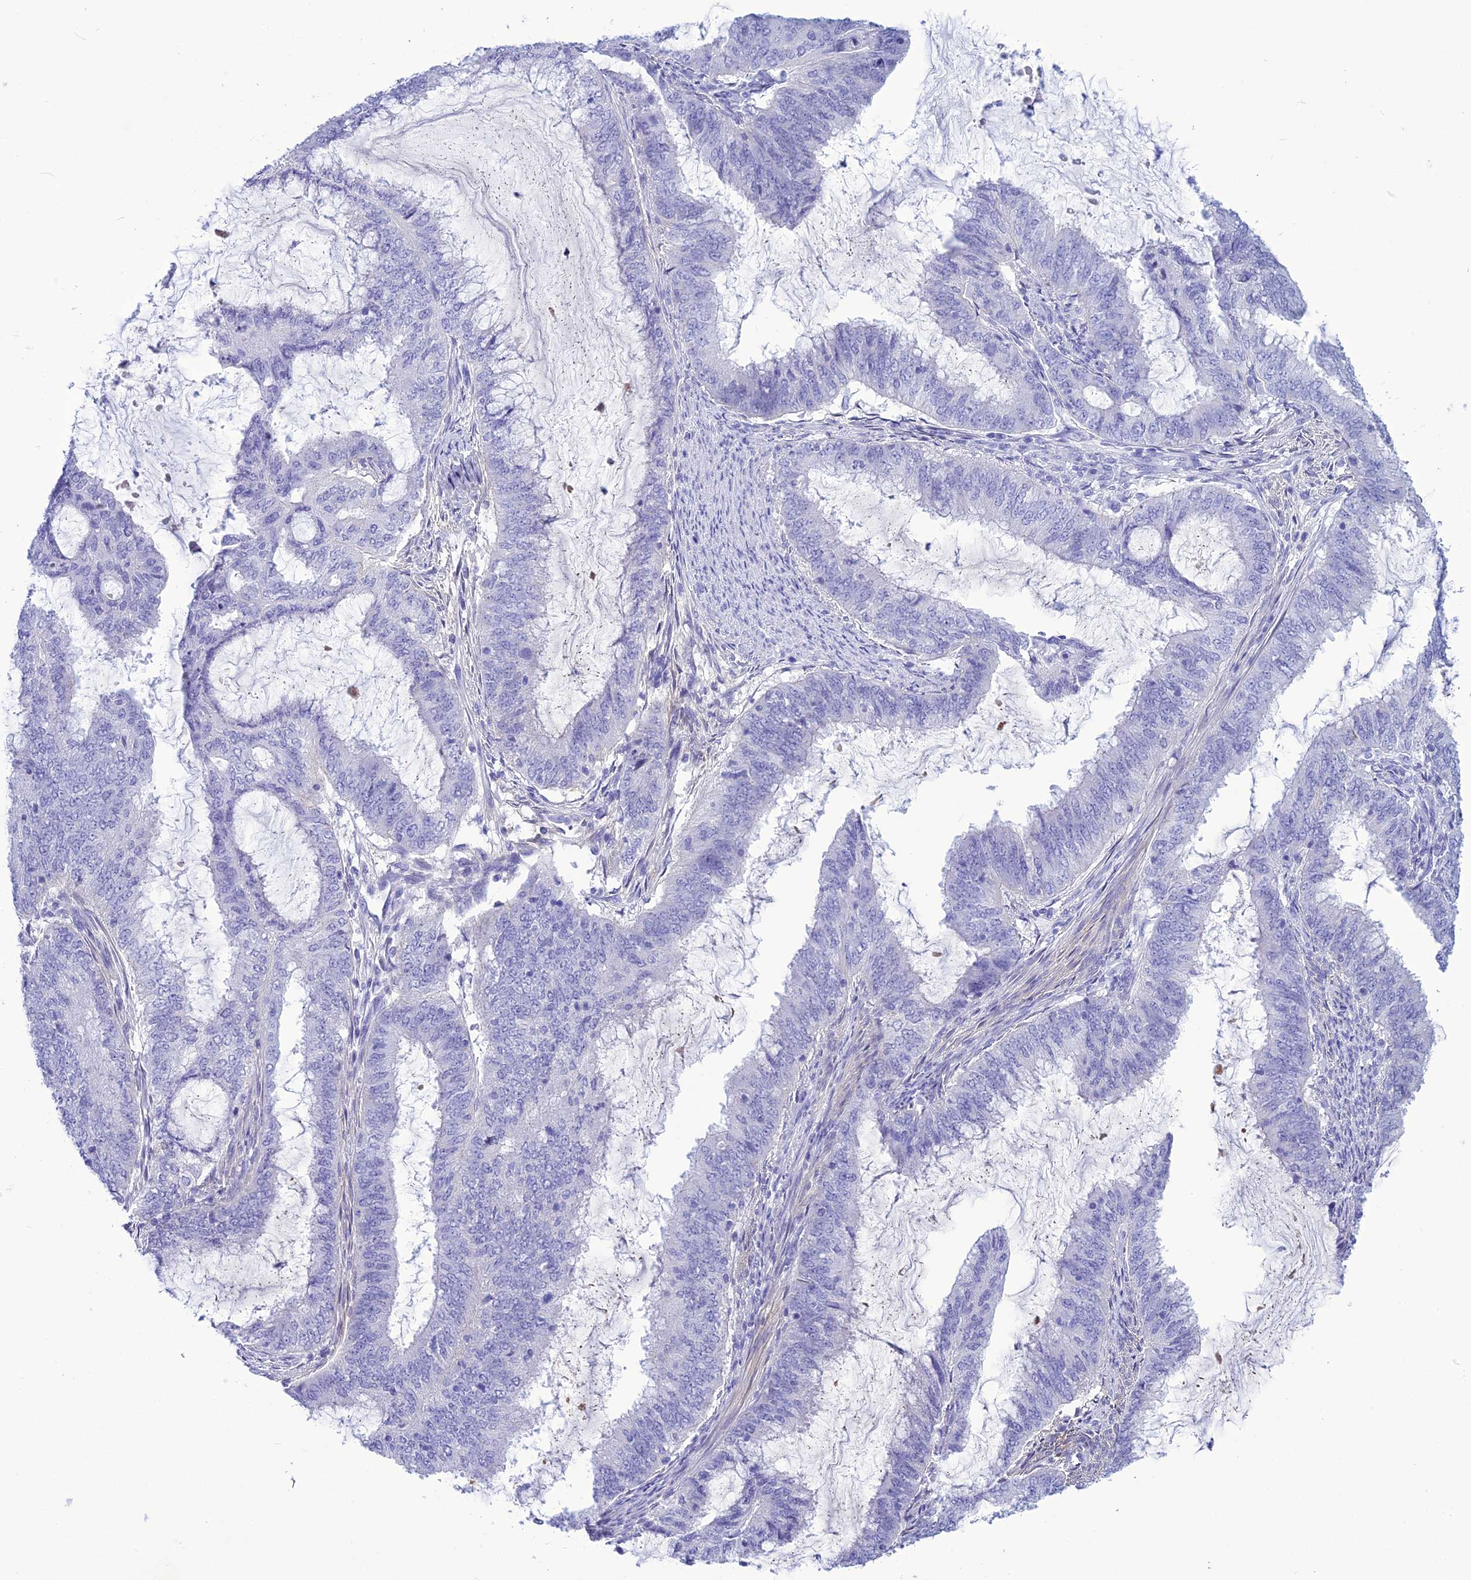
{"staining": {"intensity": "negative", "quantity": "none", "location": "none"}, "tissue": "endometrial cancer", "cell_type": "Tumor cells", "image_type": "cancer", "snomed": [{"axis": "morphology", "description": "Adenocarcinoma, NOS"}, {"axis": "topography", "description": "Endometrium"}], "caption": "Endometrial cancer (adenocarcinoma) was stained to show a protein in brown. There is no significant positivity in tumor cells.", "gene": "BBS2", "patient": {"sex": "female", "age": 51}}